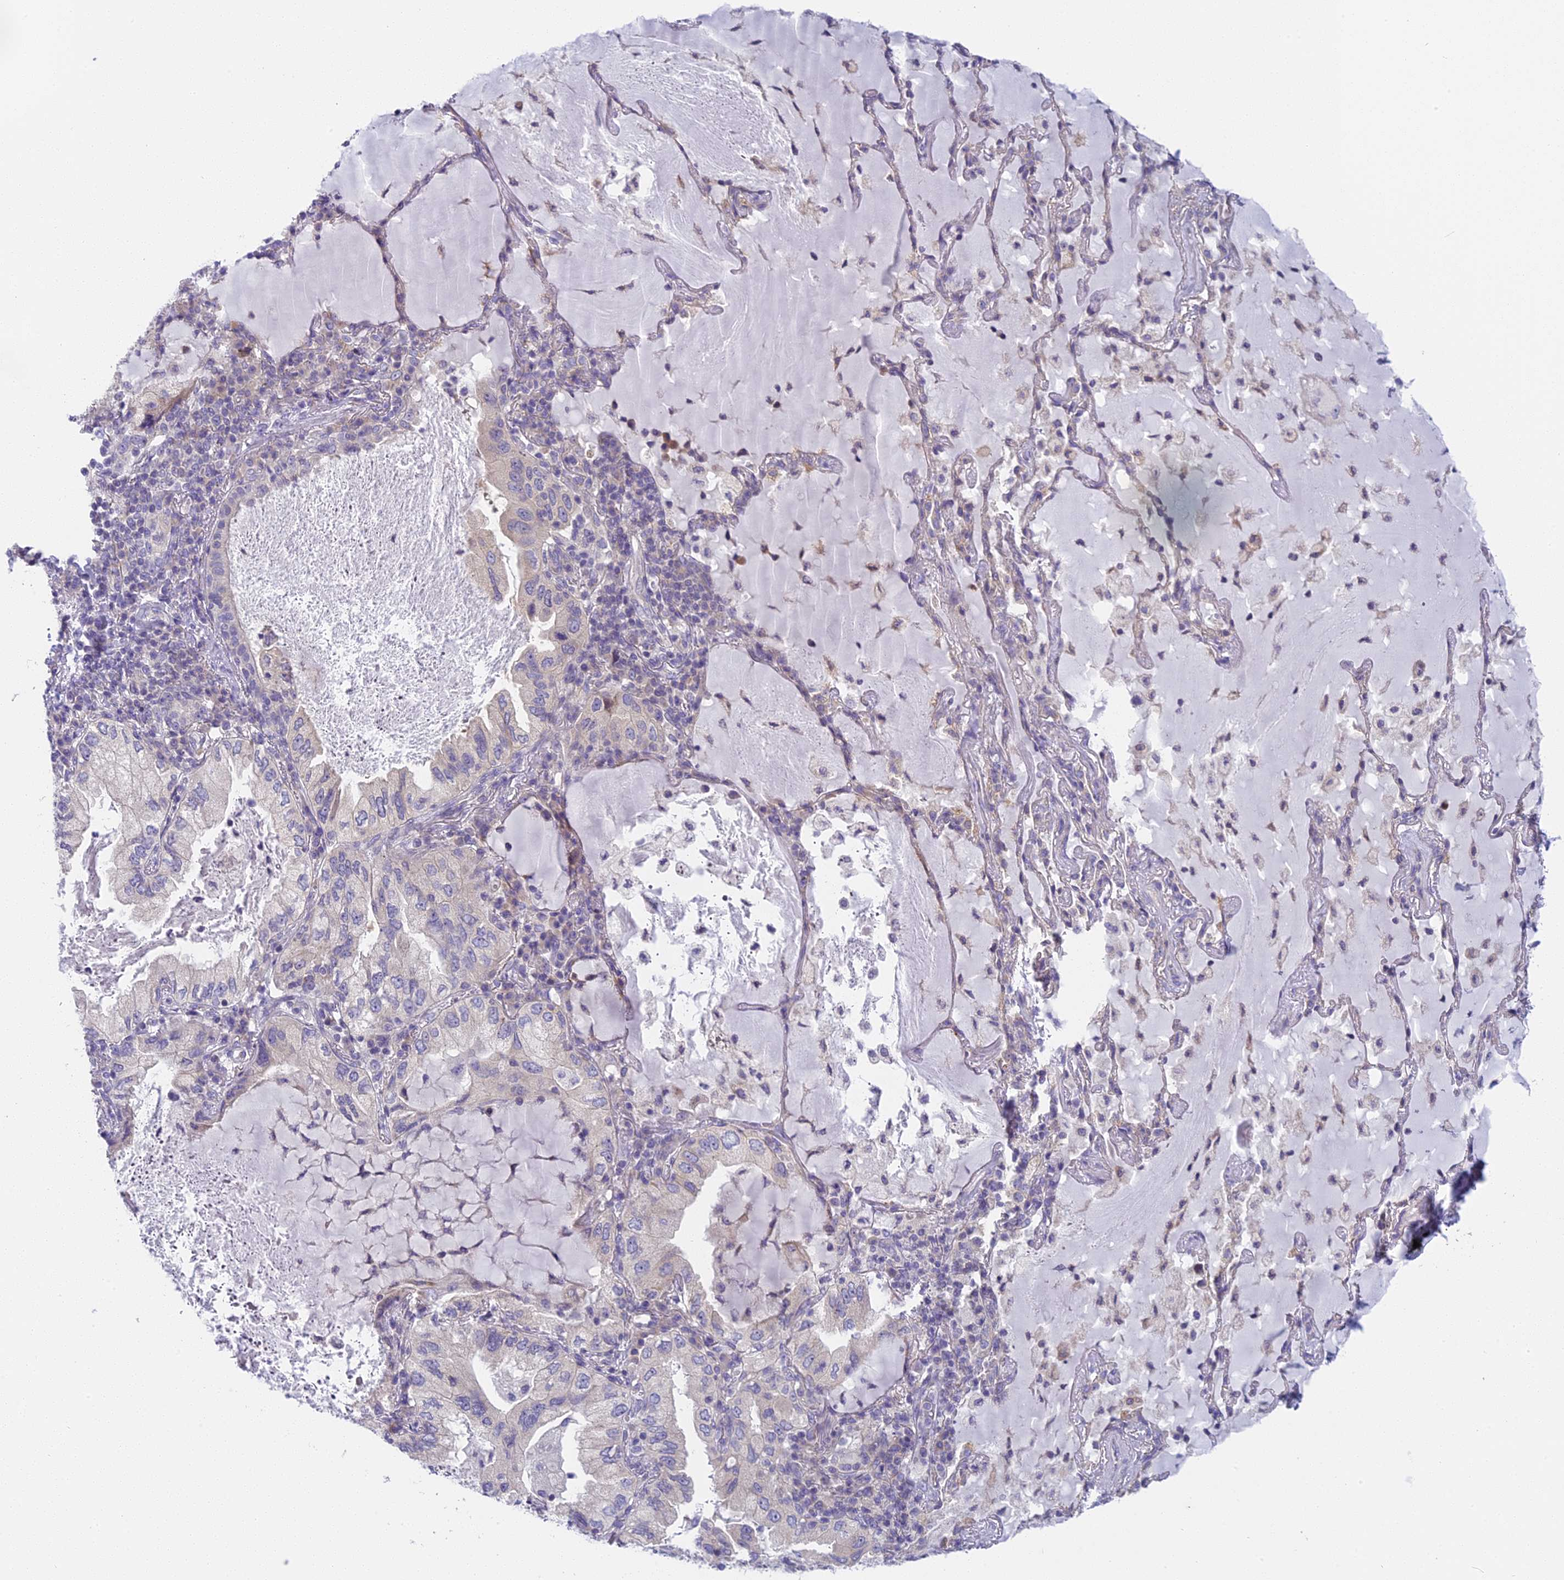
{"staining": {"intensity": "negative", "quantity": "none", "location": "none"}, "tissue": "lung cancer", "cell_type": "Tumor cells", "image_type": "cancer", "snomed": [{"axis": "morphology", "description": "Adenocarcinoma, NOS"}, {"axis": "topography", "description": "Lung"}], "caption": "Adenocarcinoma (lung) was stained to show a protein in brown. There is no significant expression in tumor cells.", "gene": "ARHGEF37", "patient": {"sex": "female", "age": 69}}